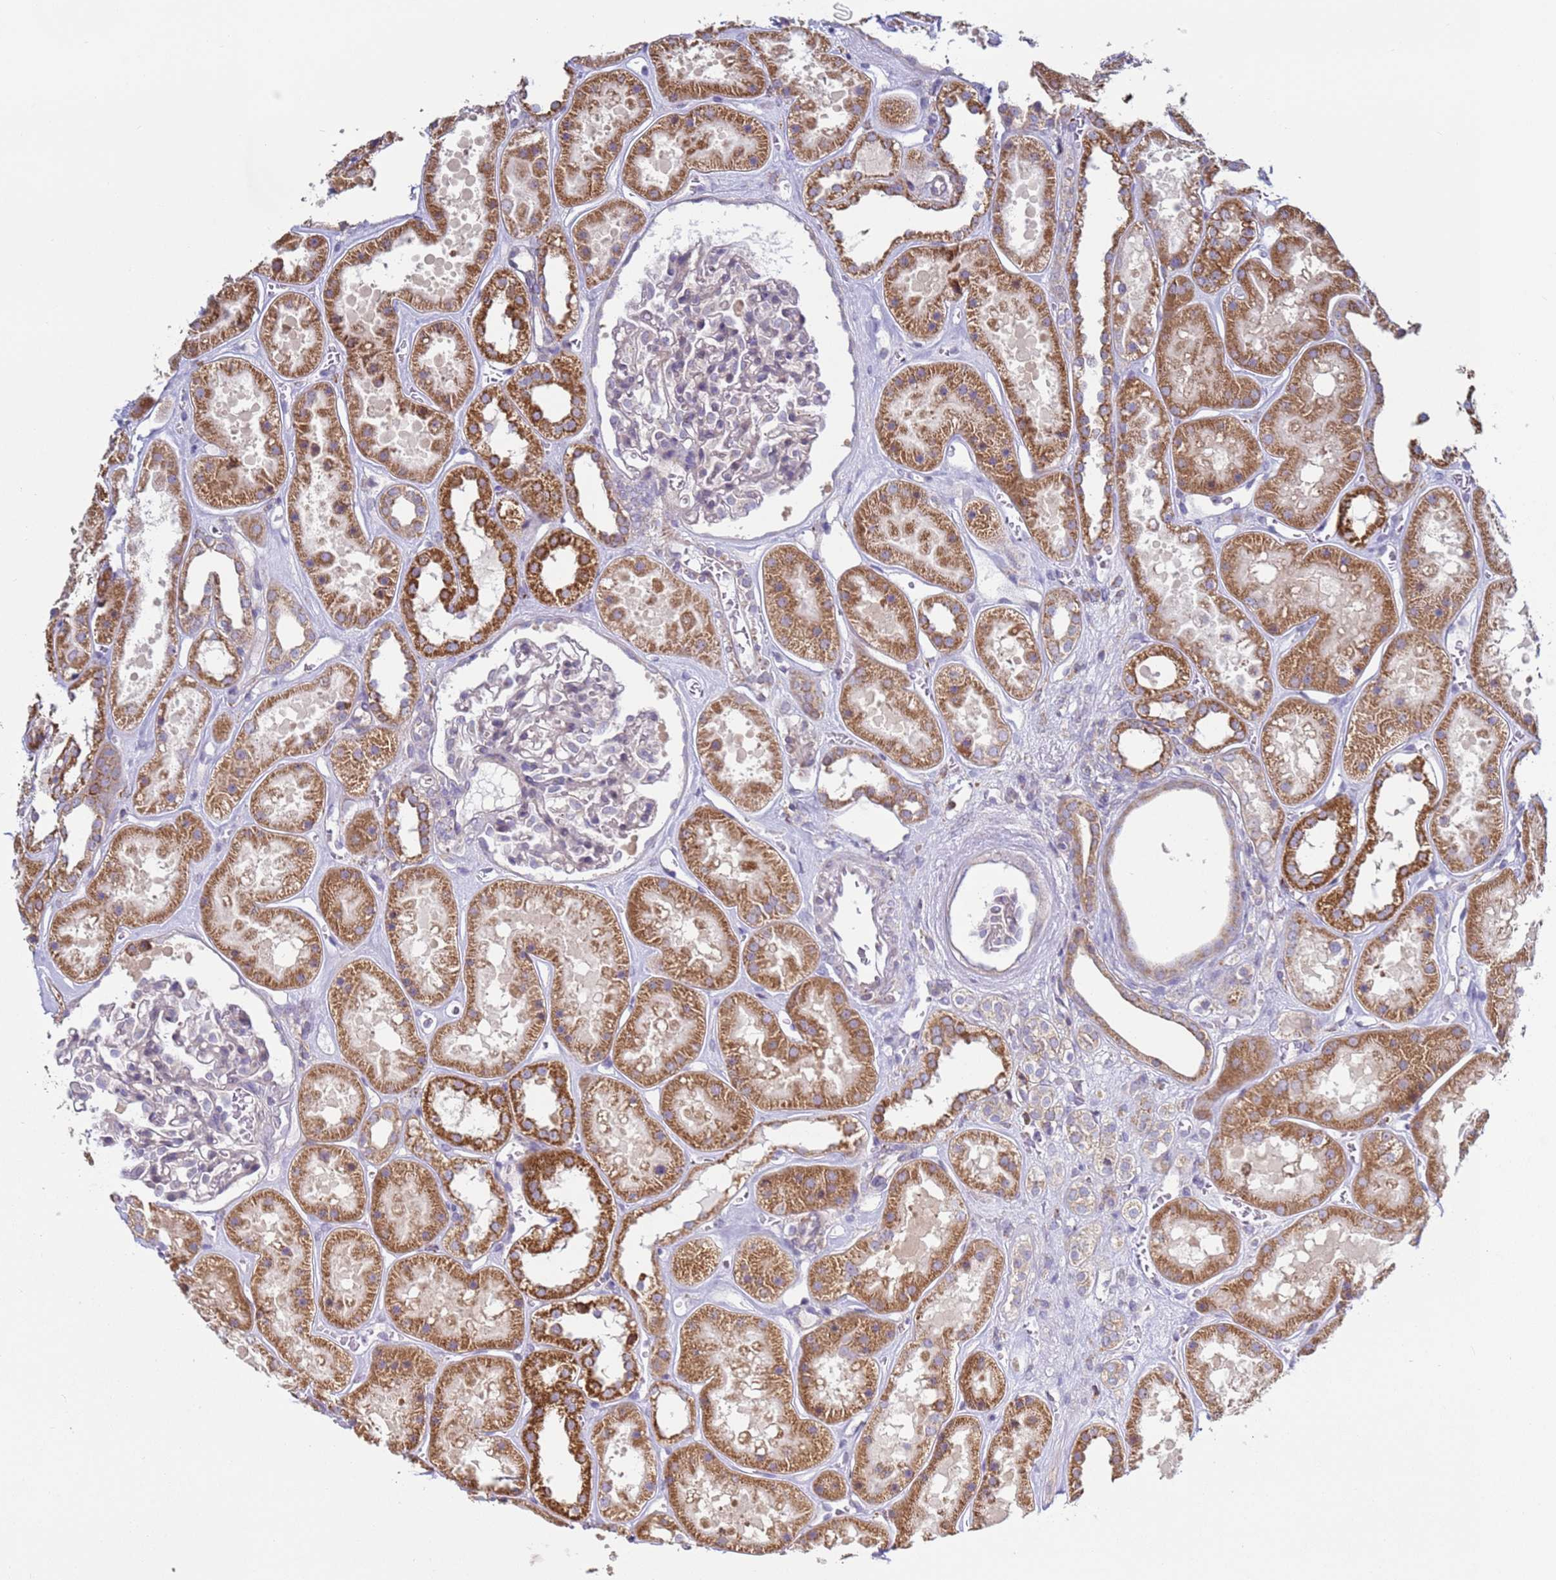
{"staining": {"intensity": "negative", "quantity": "none", "location": "none"}, "tissue": "kidney", "cell_type": "Cells in glomeruli", "image_type": "normal", "snomed": [{"axis": "morphology", "description": "Normal tissue, NOS"}, {"axis": "topography", "description": "Kidney"}], "caption": "Immunohistochemistry of unremarkable human kidney reveals no positivity in cells in glomeruli. (Brightfield microscopy of DAB (3,3'-diaminobenzidine) immunohistochemistry (IHC) at high magnification).", "gene": "DIP2B", "patient": {"sex": "female", "age": 41}}